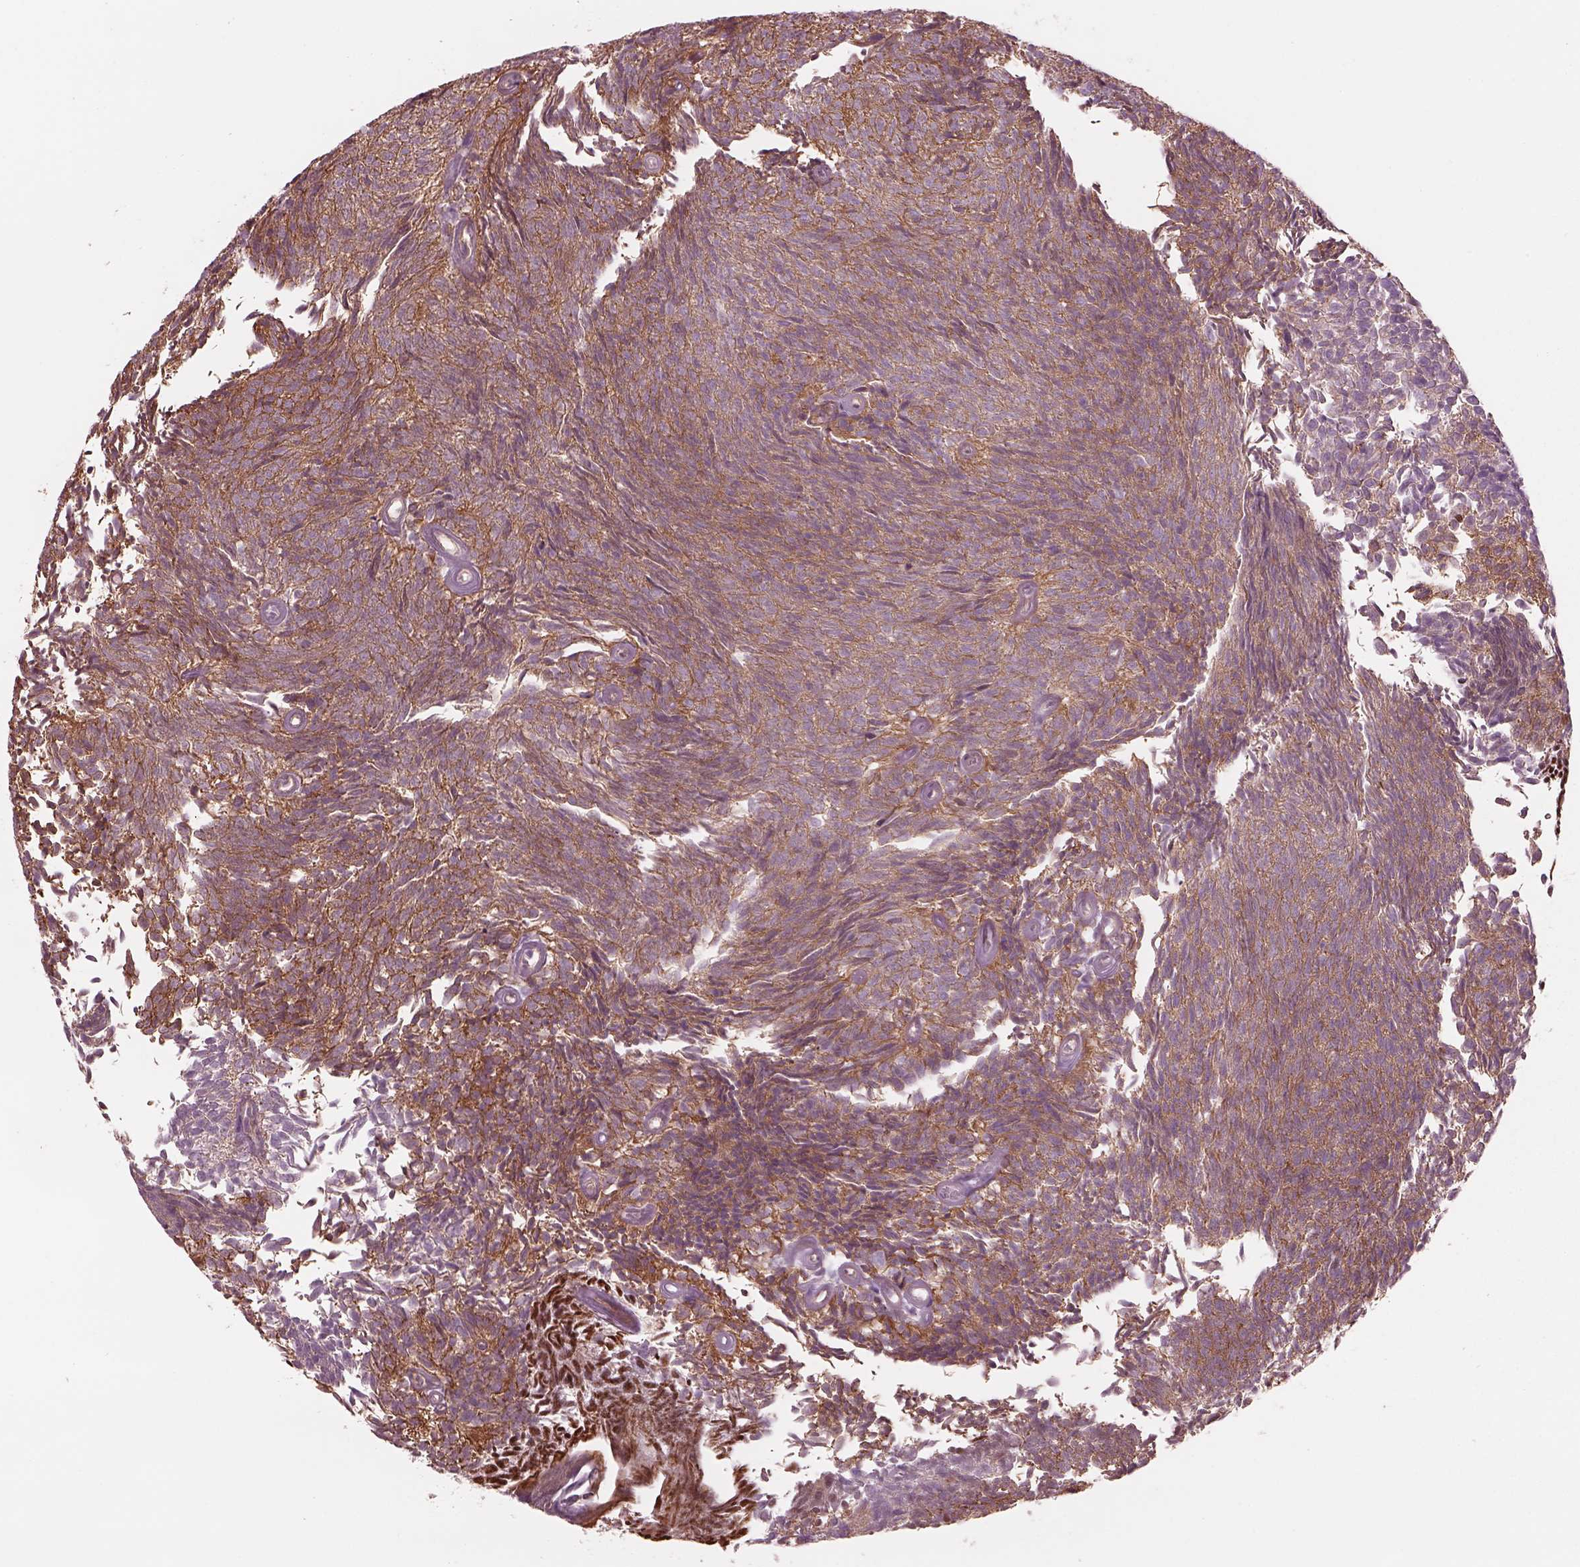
{"staining": {"intensity": "moderate", "quantity": ">75%", "location": "cytoplasmic/membranous,nuclear"}, "tissue": "urothelial cancer", "cell_type": "Tumor cells", "image_type": "cancer", "snomed": [{"axis": "morphology", "description": "Urothelial carcinoma, Low grade"}, {"axis": "topography", "description": "Urinary bladder"}], "caption": "Immunohistochemistry (IHC) histopathology image of urothelial cancer stained for a protein (brown), which demonstrates medium levels of moderate cytoplasmic/membranous and nuclear staining in approximately >75% of tumor cells.", "gene": "ELAPOR1", "patient": {"sex": "male", "age": 77}}